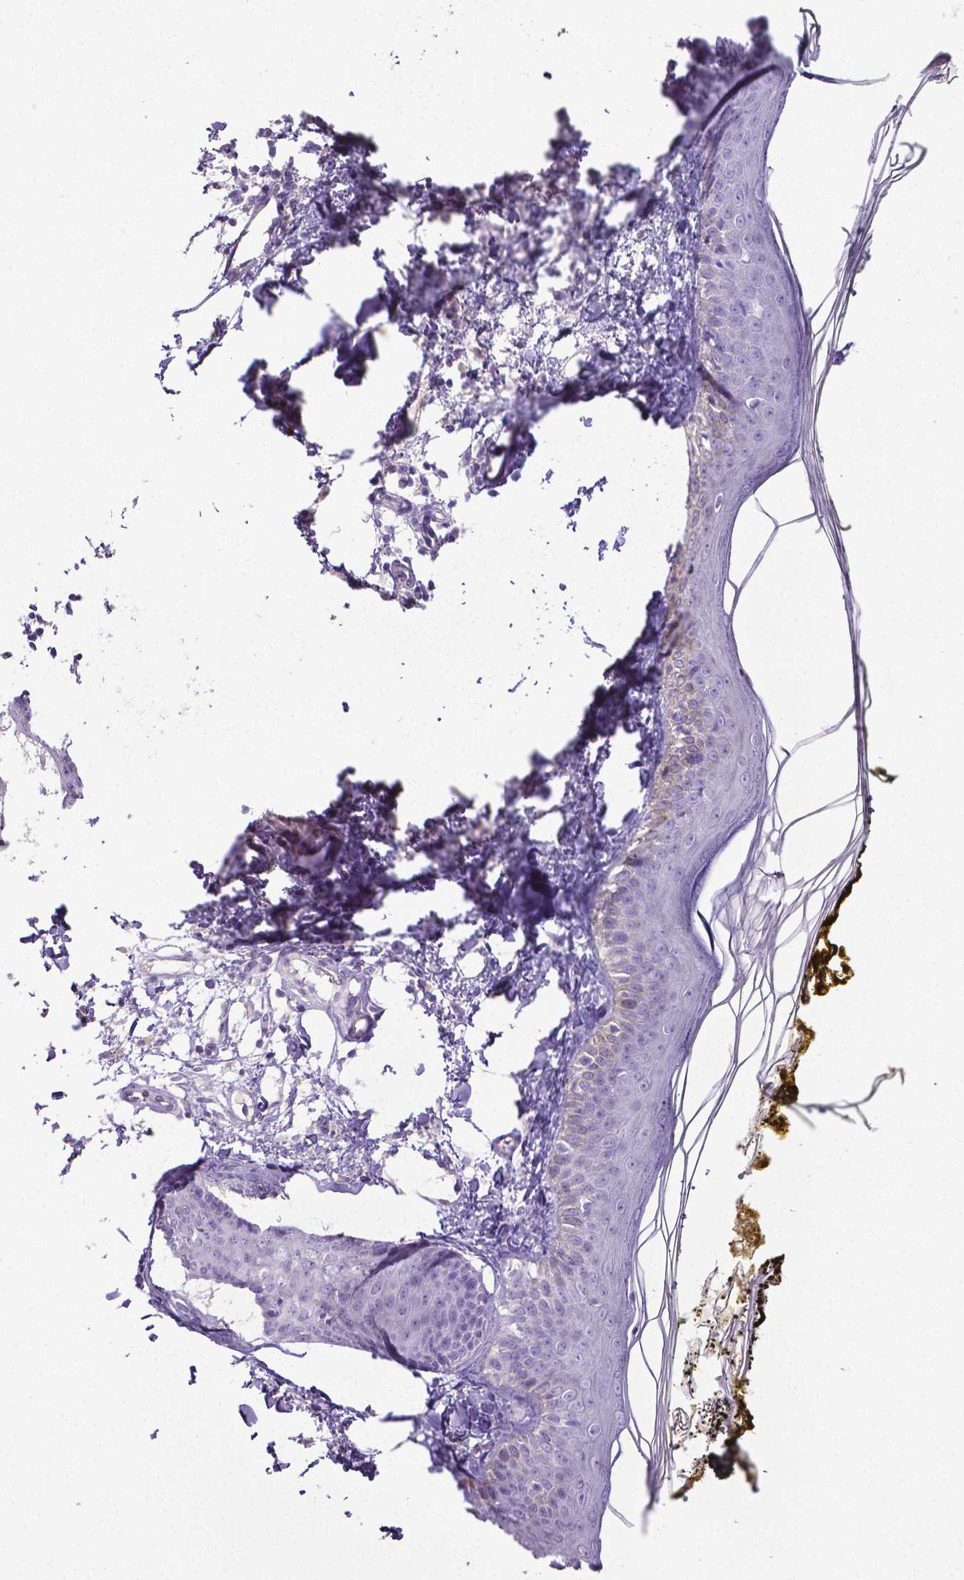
{"staining": {"intensity": "negative", "quantity": "none", "location": "none"}, "tissue": "skin", "cell_type": "Fibroblasts", "image_type": "normal", "snomed": [{"axis": "morphology", "description": "Normal tissue, NOS"}, {"axis": "topography", "description": "Skin"}], "caption": "IHC of unremarkable skin reveals no positivity in fibroblasts. The staining is performed using DAB (3,3'-diaminobenzidine) brown chromogen with nuclei counter-stained in using hematoxylin.", "gene": "MMP9", "patient": {"sex": "male", "age": 76}}